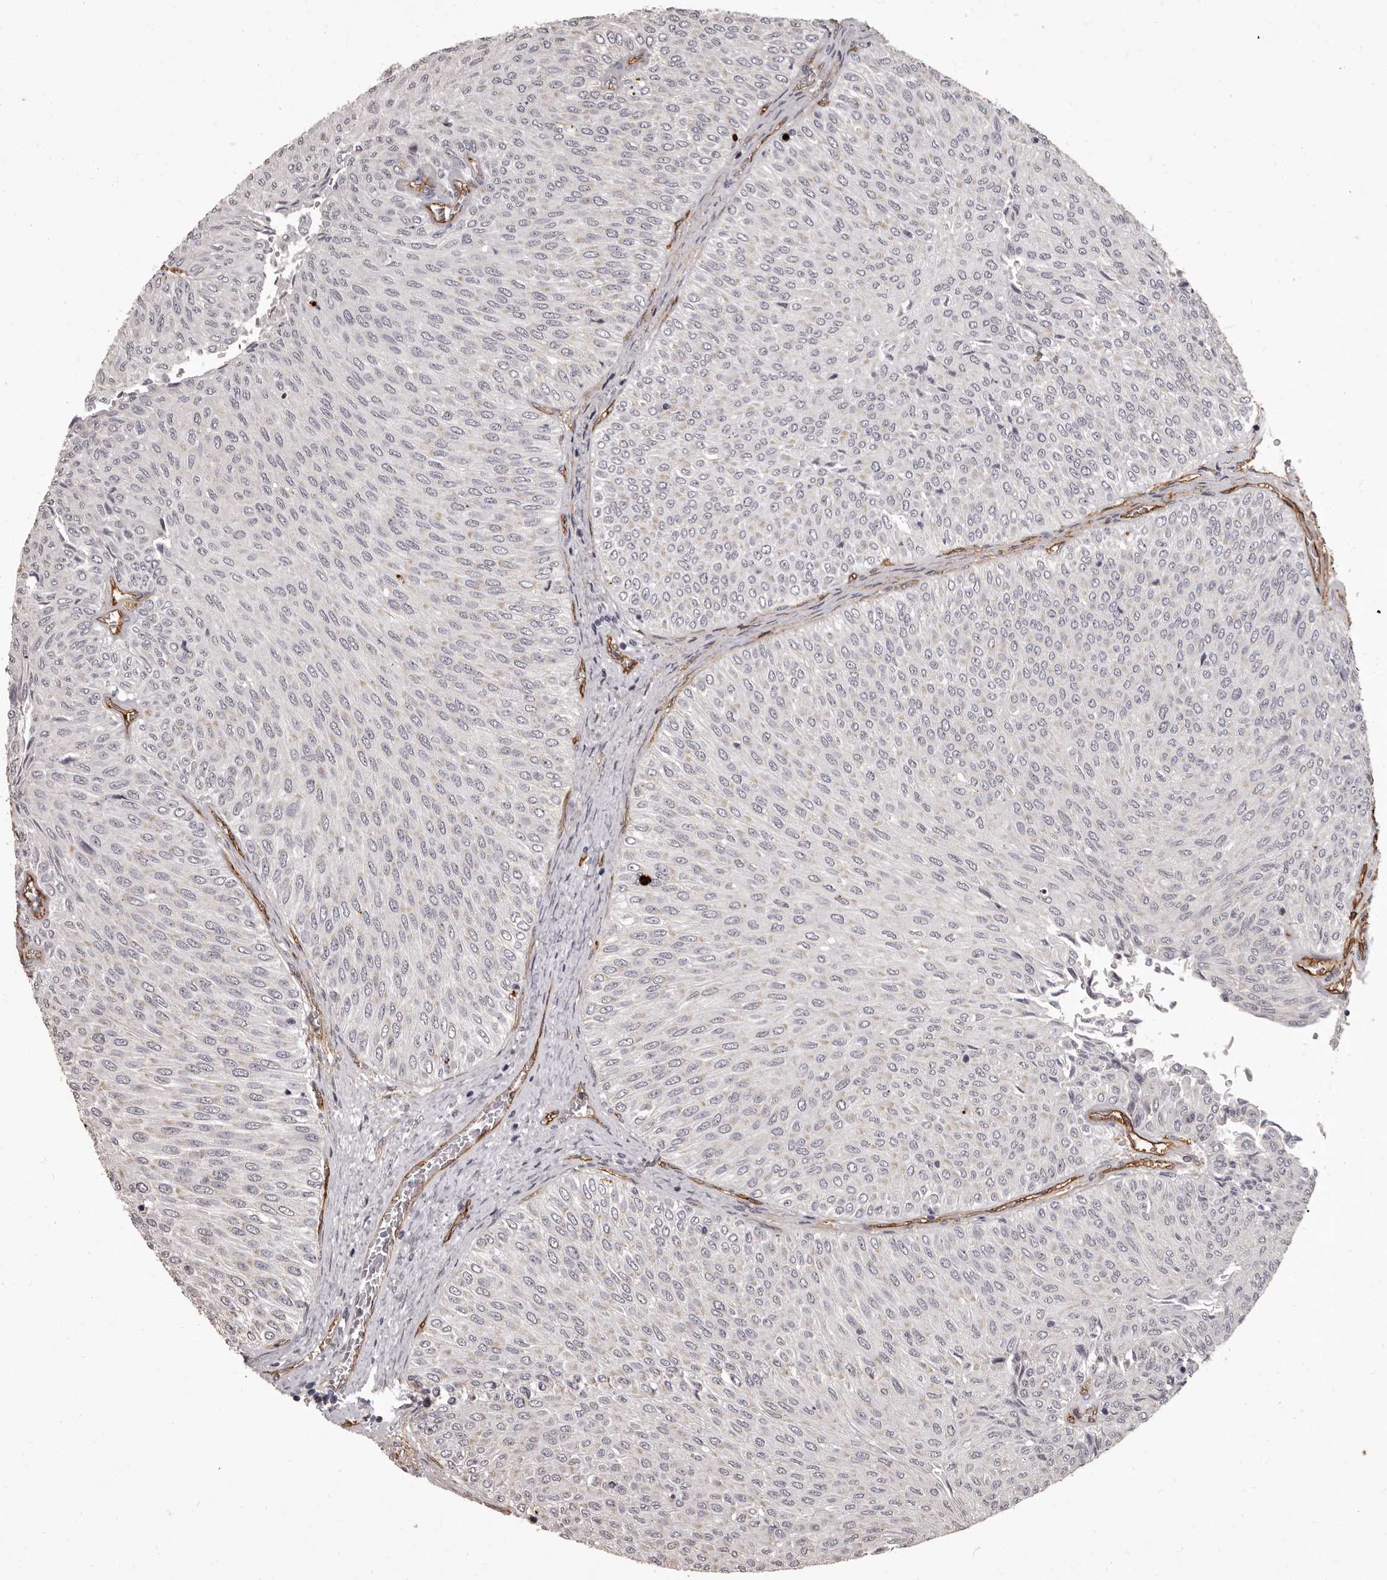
{"staining": {"intensity": "negative", "quantity": "none", "location": "none"}, "tissue": "urothelial cancer", "cell_type": "Tumor cells", "image_type": "cancer", "snomed": [{"axis": "morphology", "description": "Urothelial carcinoma, Low grade"}, {"axis": "topography", "description": "Urinary bladder"}], "caption": "High magnification brightfield microscopy of urothelial cancer stained with DAB (brown) and counterstained with hematoxylin (blue): tumor cells show no significant staining.", "gene": "GPR78", "patient": {"sex": "male", "age": 78}}